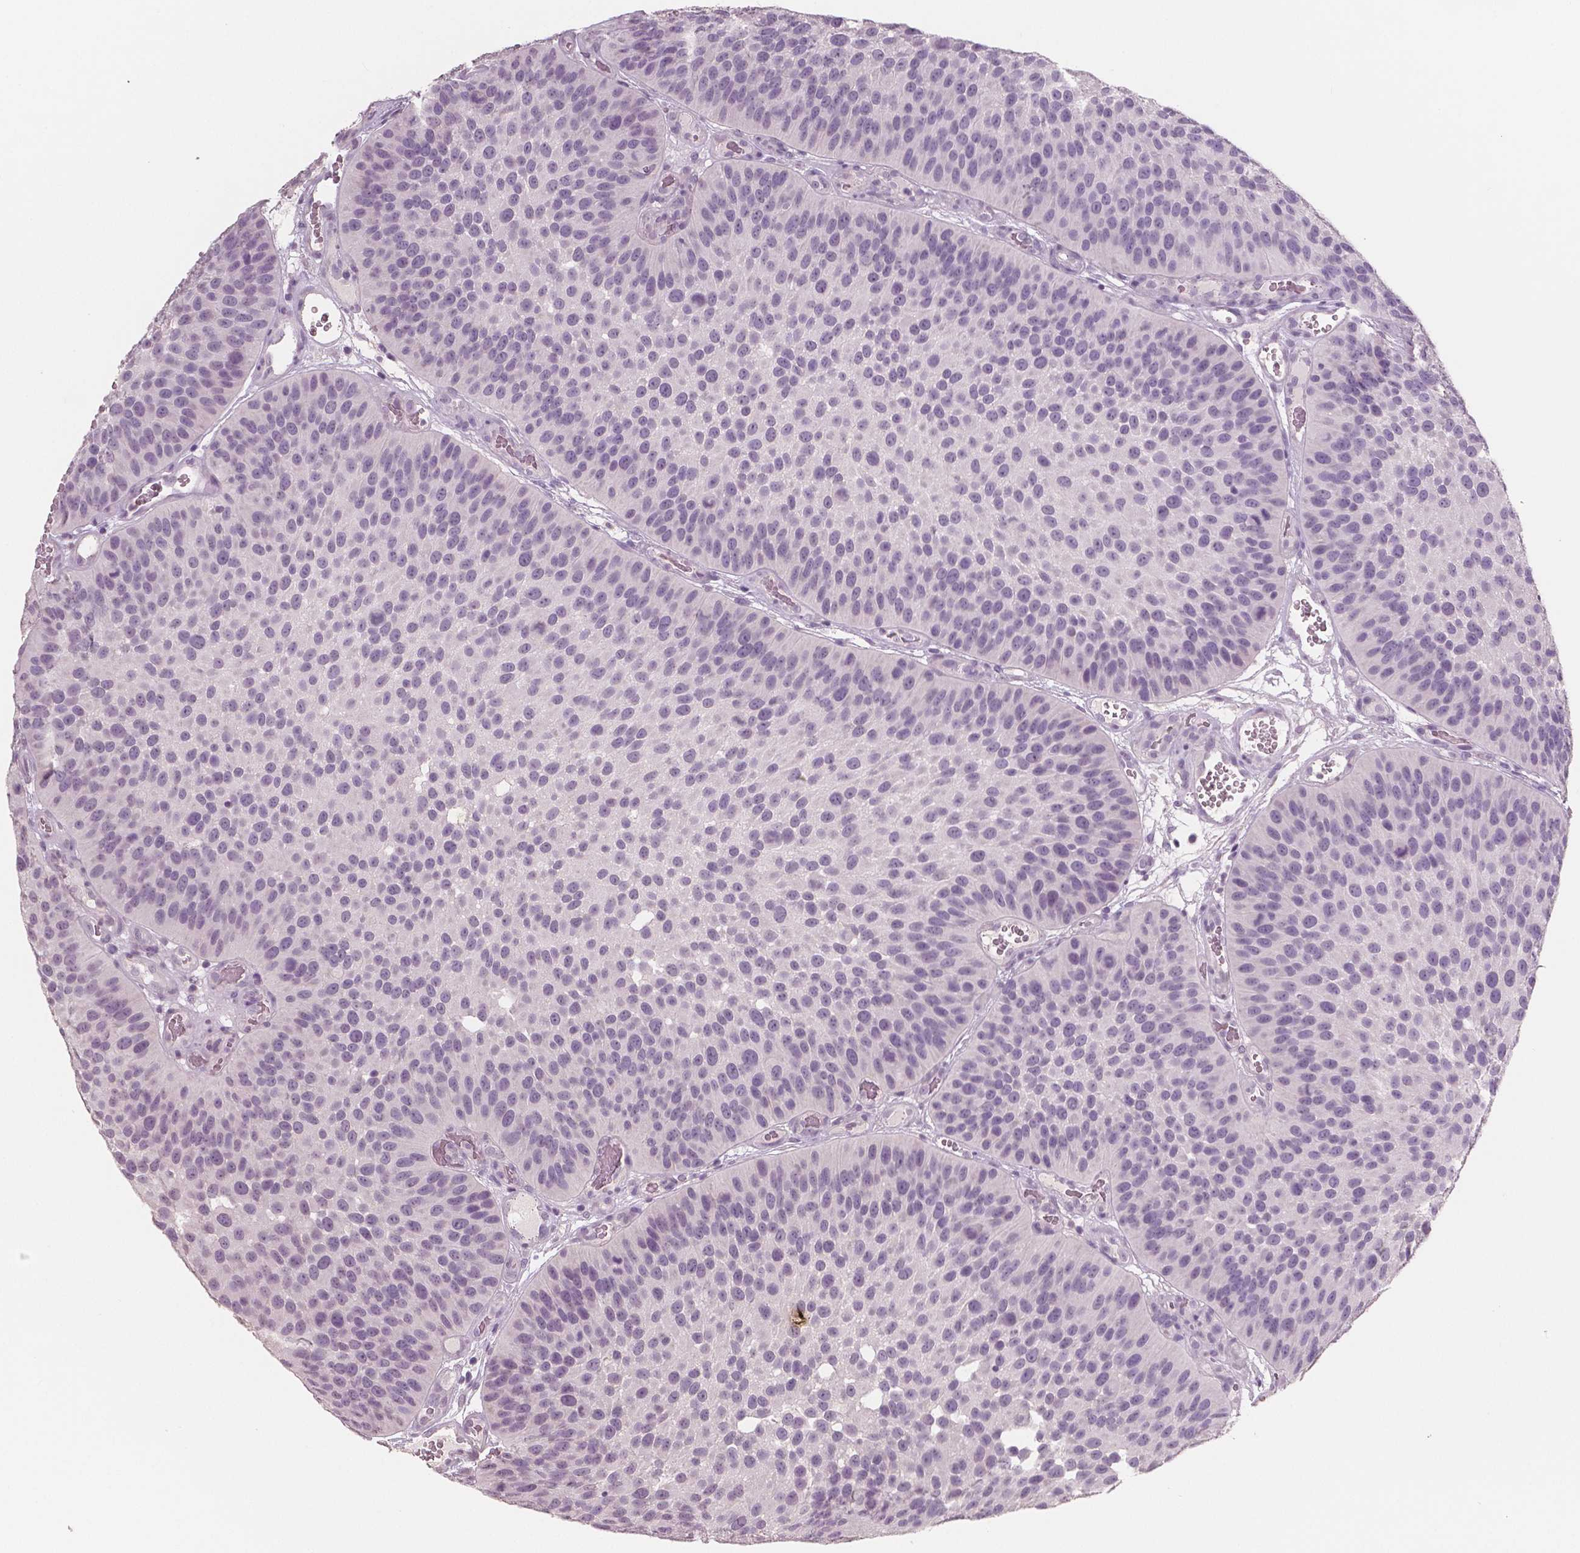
{"staining": {"intensity": "negative", "quantity": "none", "location": "none"}, "tissue": "urothelial cancer", "cell_type": "Tumor cells", "image_type": "cancer", "snomed": [{"axis": "morphology", "description": "Urothelial carcinoma, Low grade"}, {"axis": "topography", "description": "Urinary bladder"}], "caption": "This is an immunohistochemistry micrograph of urothelial carcinoma (low-grade). There is no staining in tumor cells.", "gene": "NECAB1", "patient": {"sex": "male", "age": 76}}